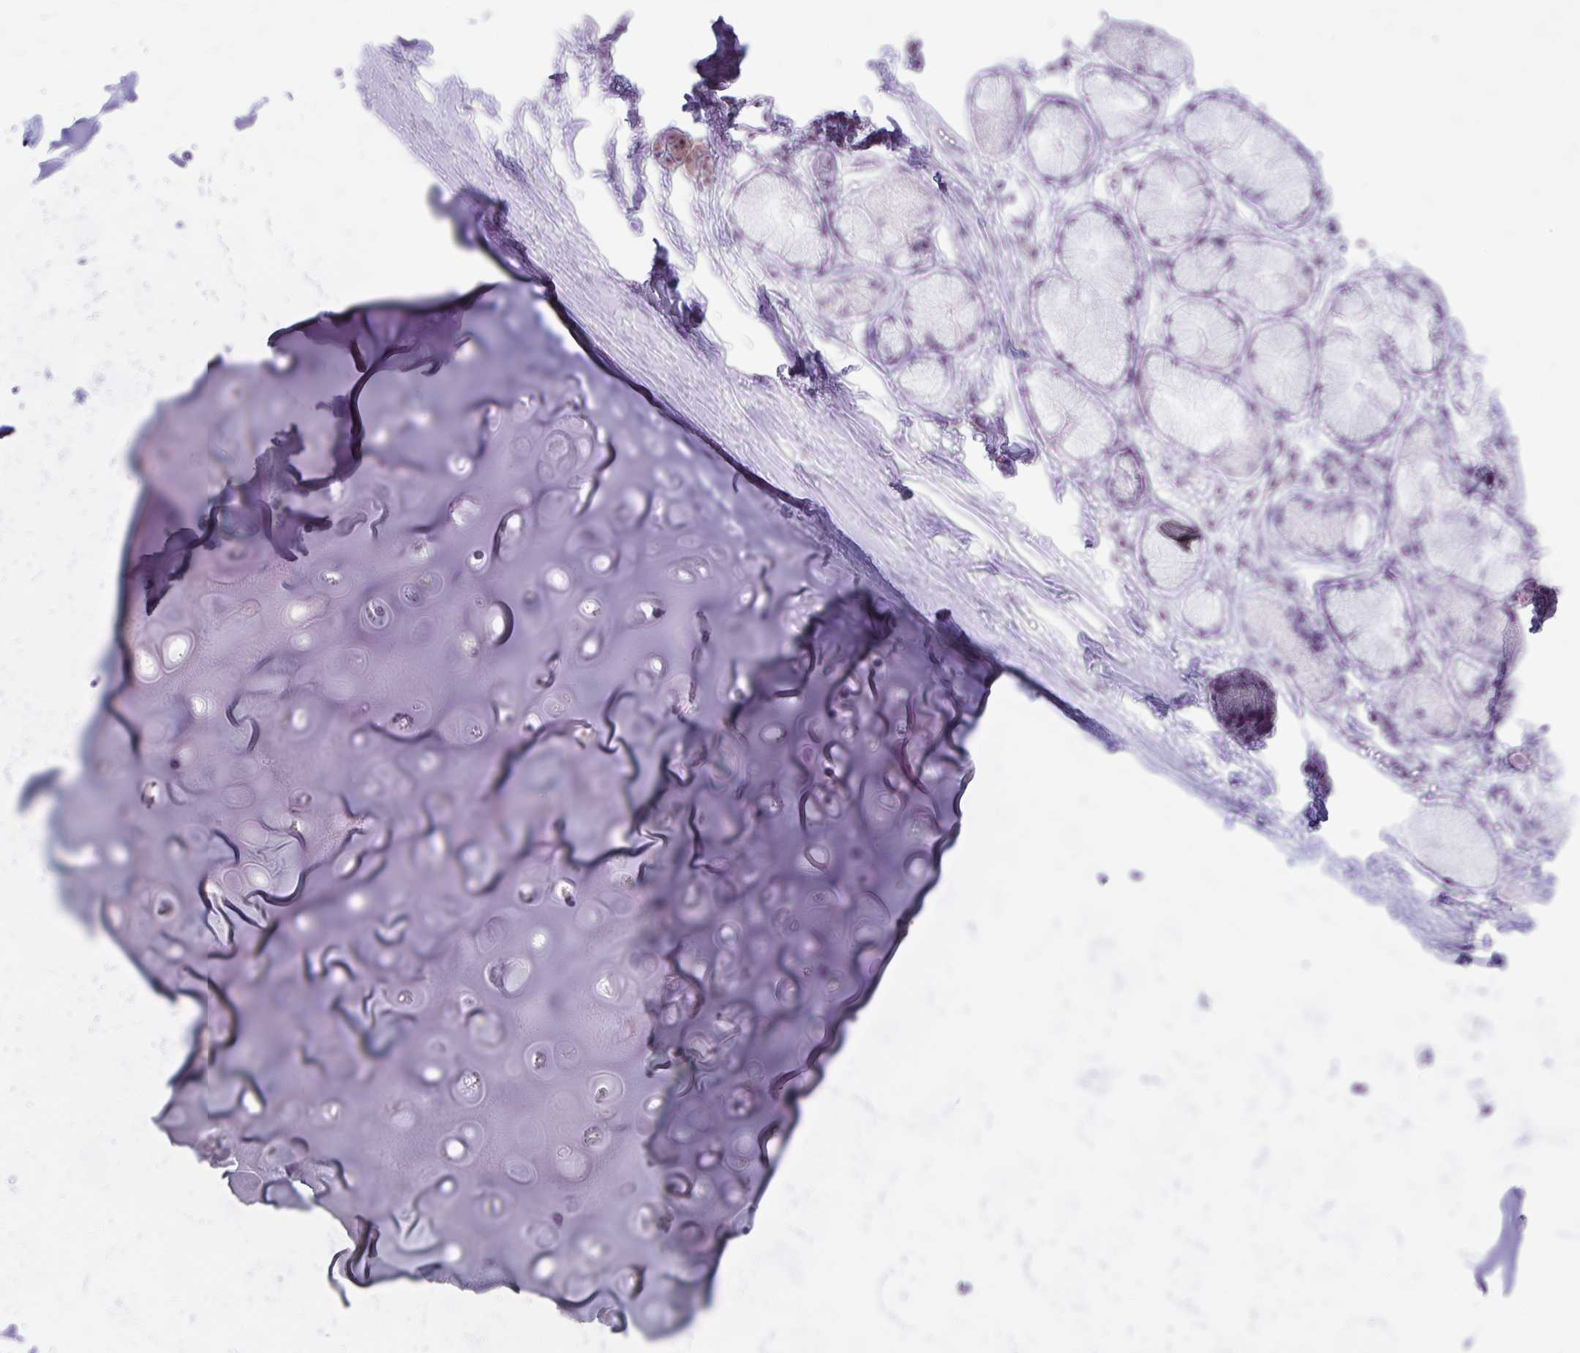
{"staining": {"intensity": "negative", "quantity": "none", "location": "none"}, "tissue": "adipose tissue", "cell_type": "Adipocytes", "image_type": "normal", "snomed": [{"axis": "morphology", "description": "Normal tissue, NOS"}, {"axis": "morphology", "description": "Degeneration, NOS"}, {"axis": "topography", "description": "Cartilage tissue"}, {"axis": "topography", "description": "Lung"}], "caption": "IHC micrograph of normal adipose tissue stained for a protein (brown), which demonstrates no expression in adipocytes.", "gene": "OR4B1", "patient": {"sex": "female", "age": 61}}